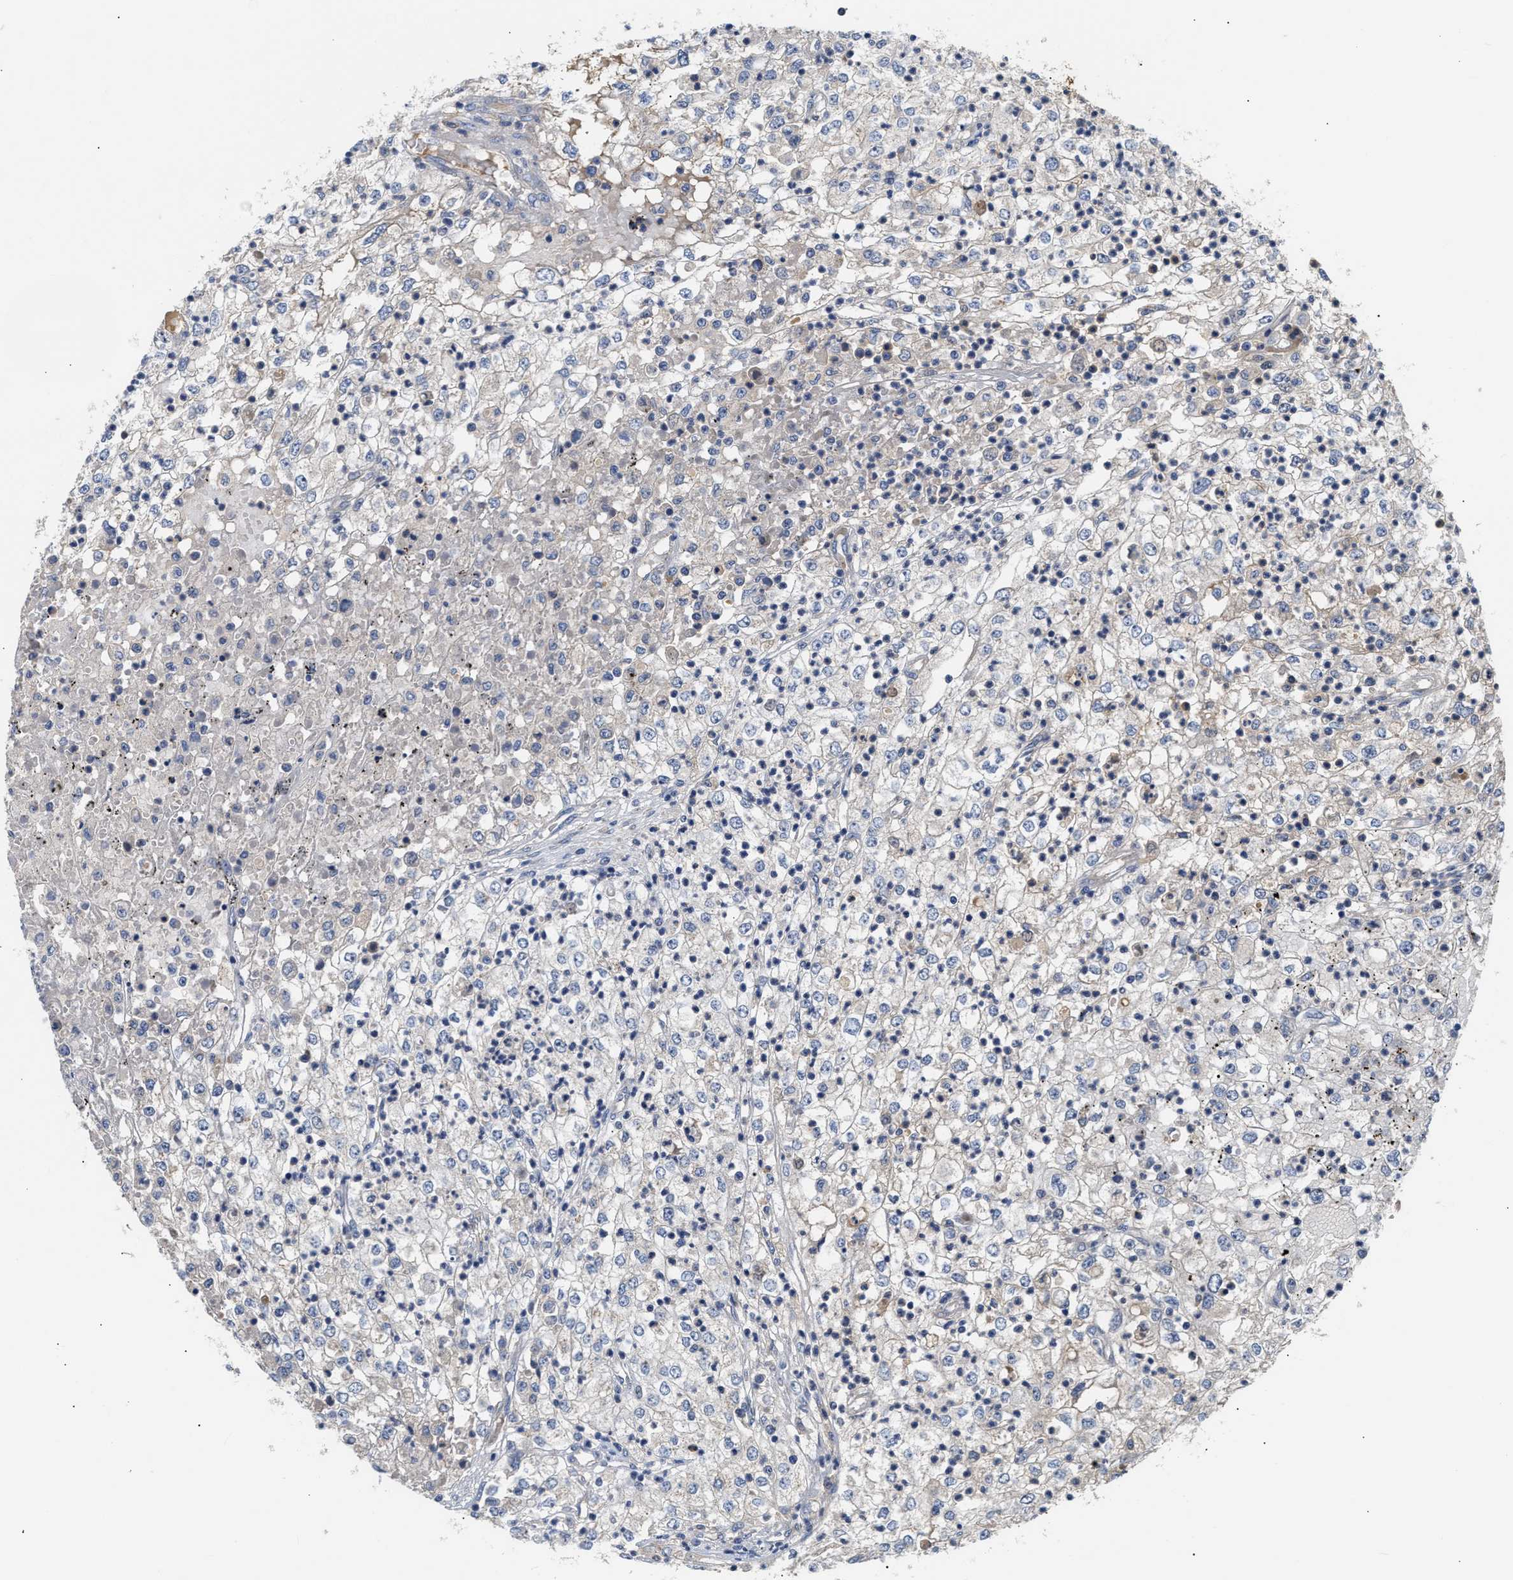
{"staining": {"intensity": "negative", "quantity": "none", "location": "none"}, "tissue": "renal cancer", "cell_type": "Tumor cells", "image_type": "cancer", "snomed": [{"axis": "morphology", "description": "Adenocarcinoma, NOS"}, {"axis": "topography", "description": "Kidney"}], "caption": "IHC of renal cancer reveals no staining in tumor cells.", "gene": "CCDC146", "patient": {"sex": "female", "age": 54}}